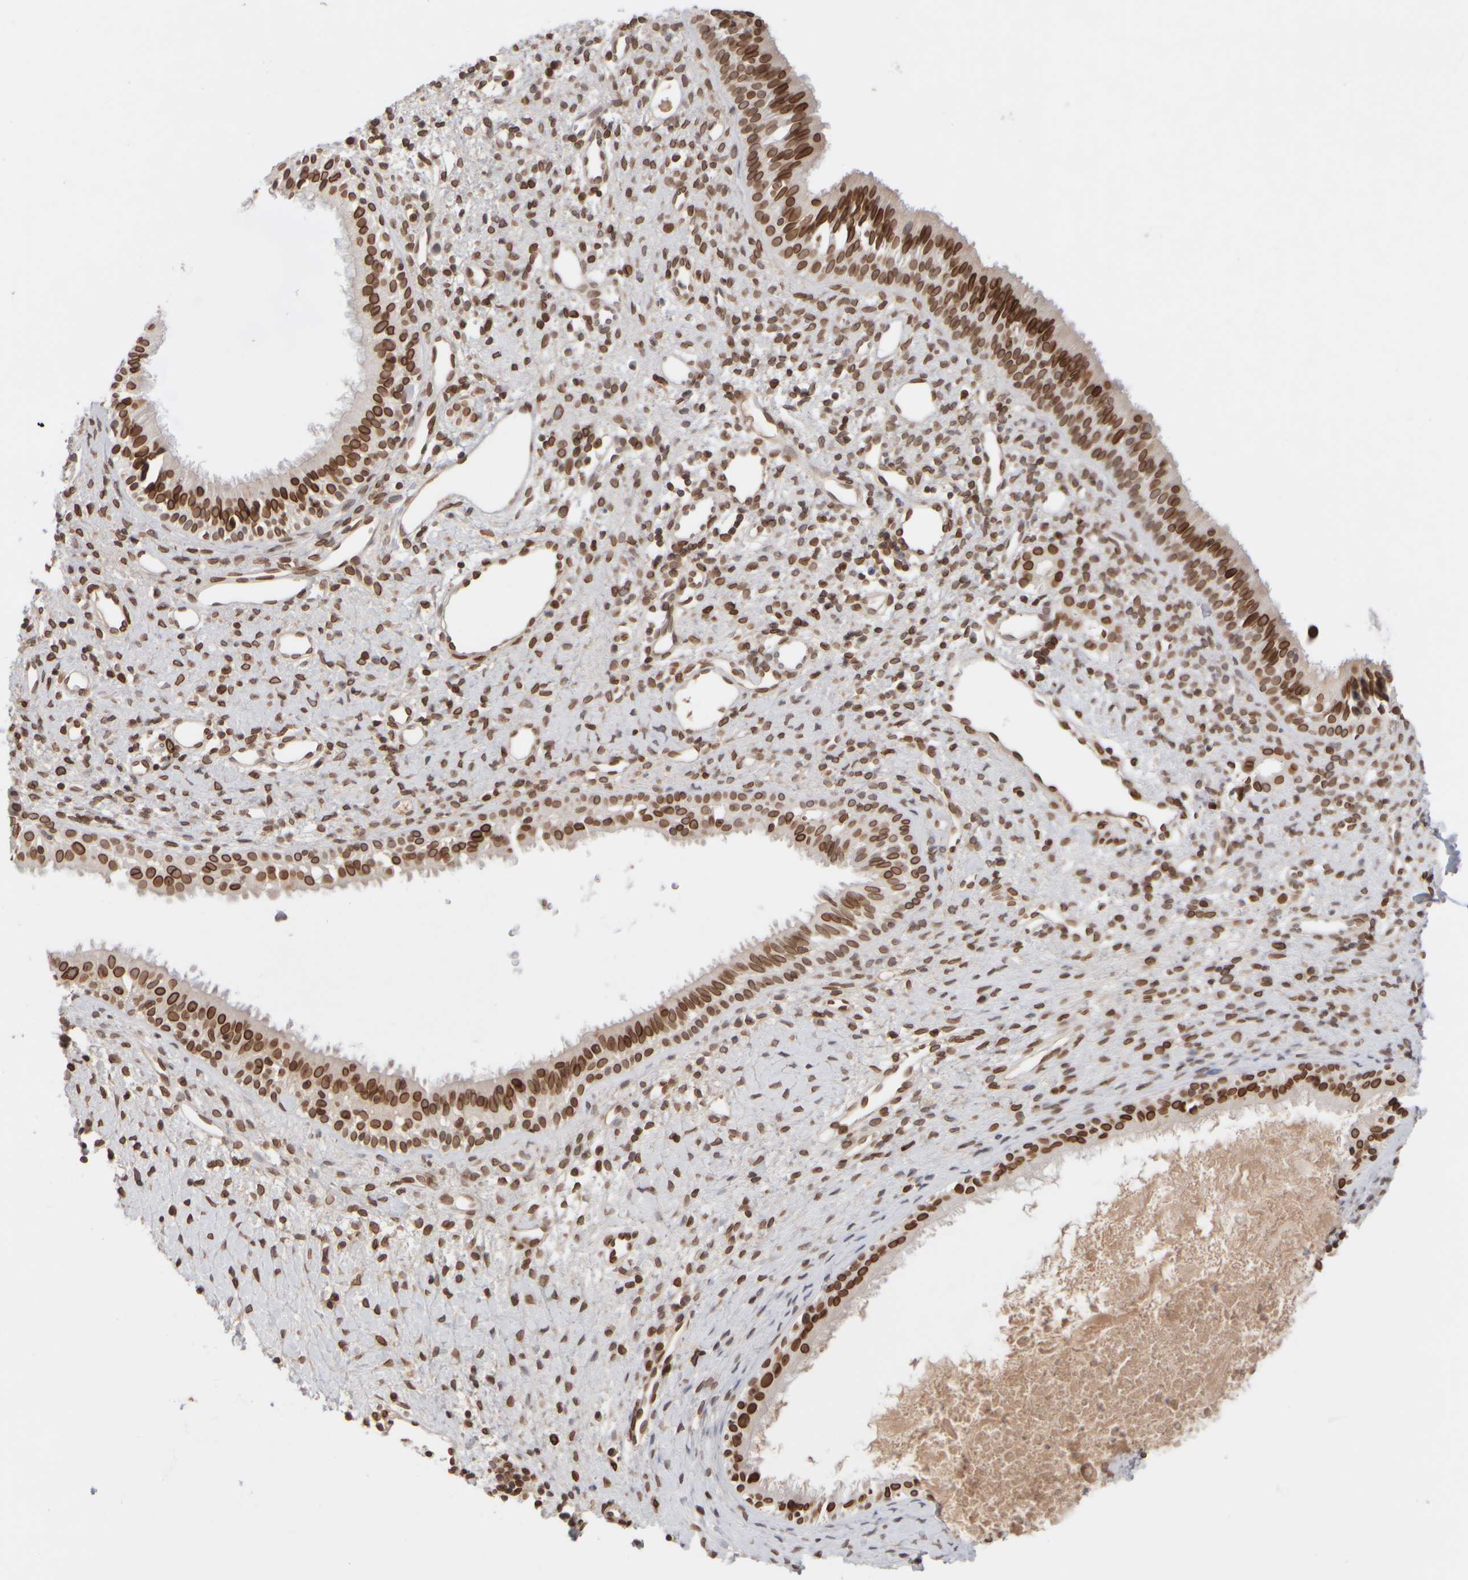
{"staining": {"intensity": "strong", "quantity": ">75%", "location": "cytoplasmic/membranous,nuclear"}, "tissue": "nasopharynx", "cell_type": "Respiratory epithelial cells", "image_type": "normal", "snomed": [{"axis": "morphology", "description": "Normal tissue, NOS"}, {"axis": "topography", "description": "Nasopharynx"}], "caption": "Immunohistochemical staining of normal nasopharynx displays >75% levels of strong cytoplasmic/membranous,nuclear protein staining in about >75% of respiratory epithelial cells.", "gene": "ZC3HC1", "patient": {"sex": "male", "age": 22}}